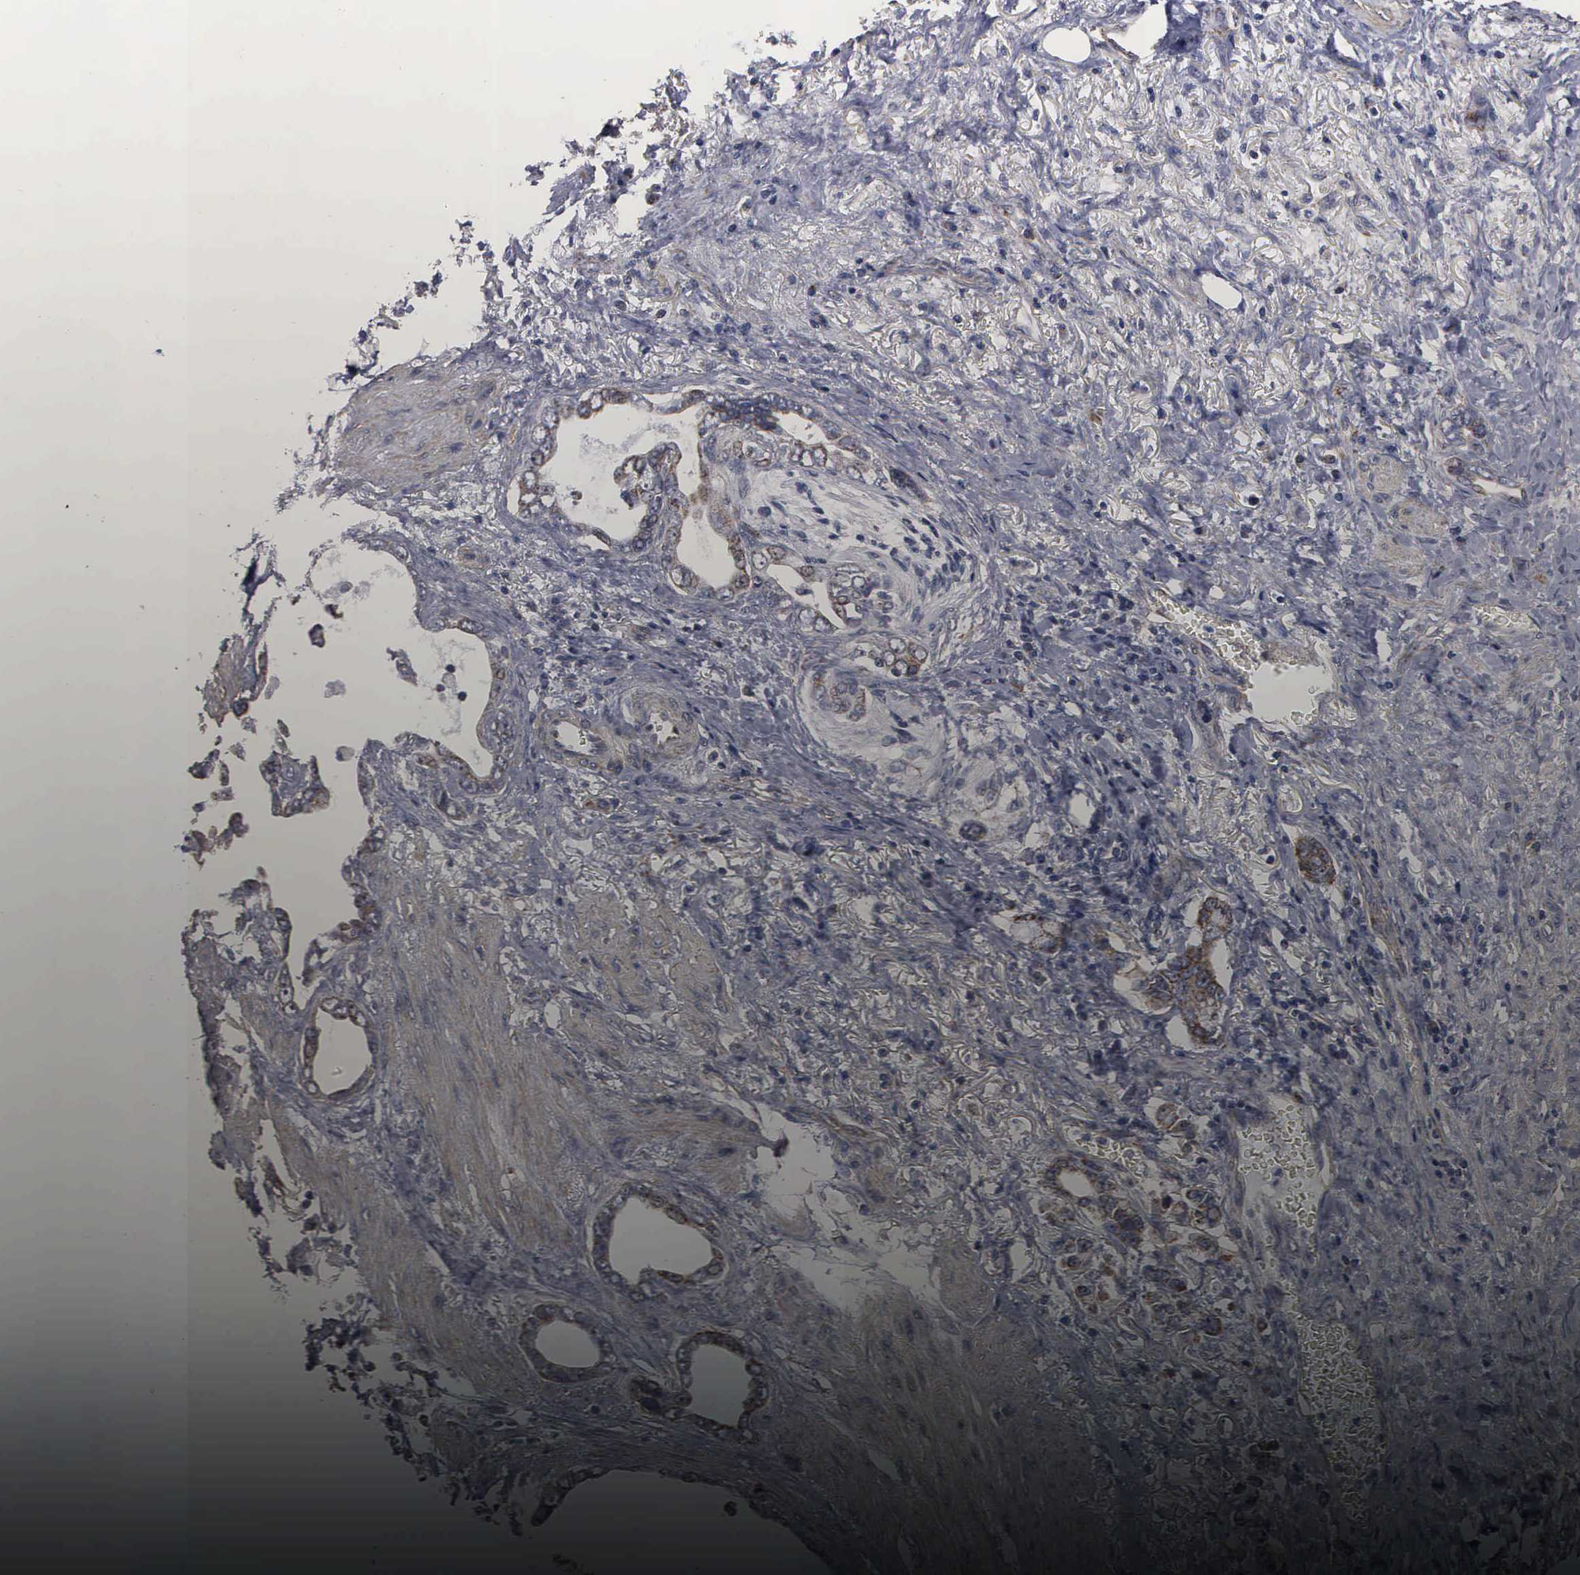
{"staining": {"intensity": "weak", "quantity": "25%-75%", "location": "cytoplasmic/membranous"}, "tissue": "stomach cancer", "cell_type": "Tumor cells", "image_type": "cancer", "snomed": [{"axis": "morphology", "description": "Adenocarcinoma, NOS"}, {"axis": "topography", "description": "Stomach"}], "caption": "Adenocarcinoma (stomach) stained with a brown dye reveals weak cytoplasmic/membranous positive positivity in approximately 25%-75% of tumor cells.", "gene": "NGDN", "patient": {"sex": "male", "age": 78}}